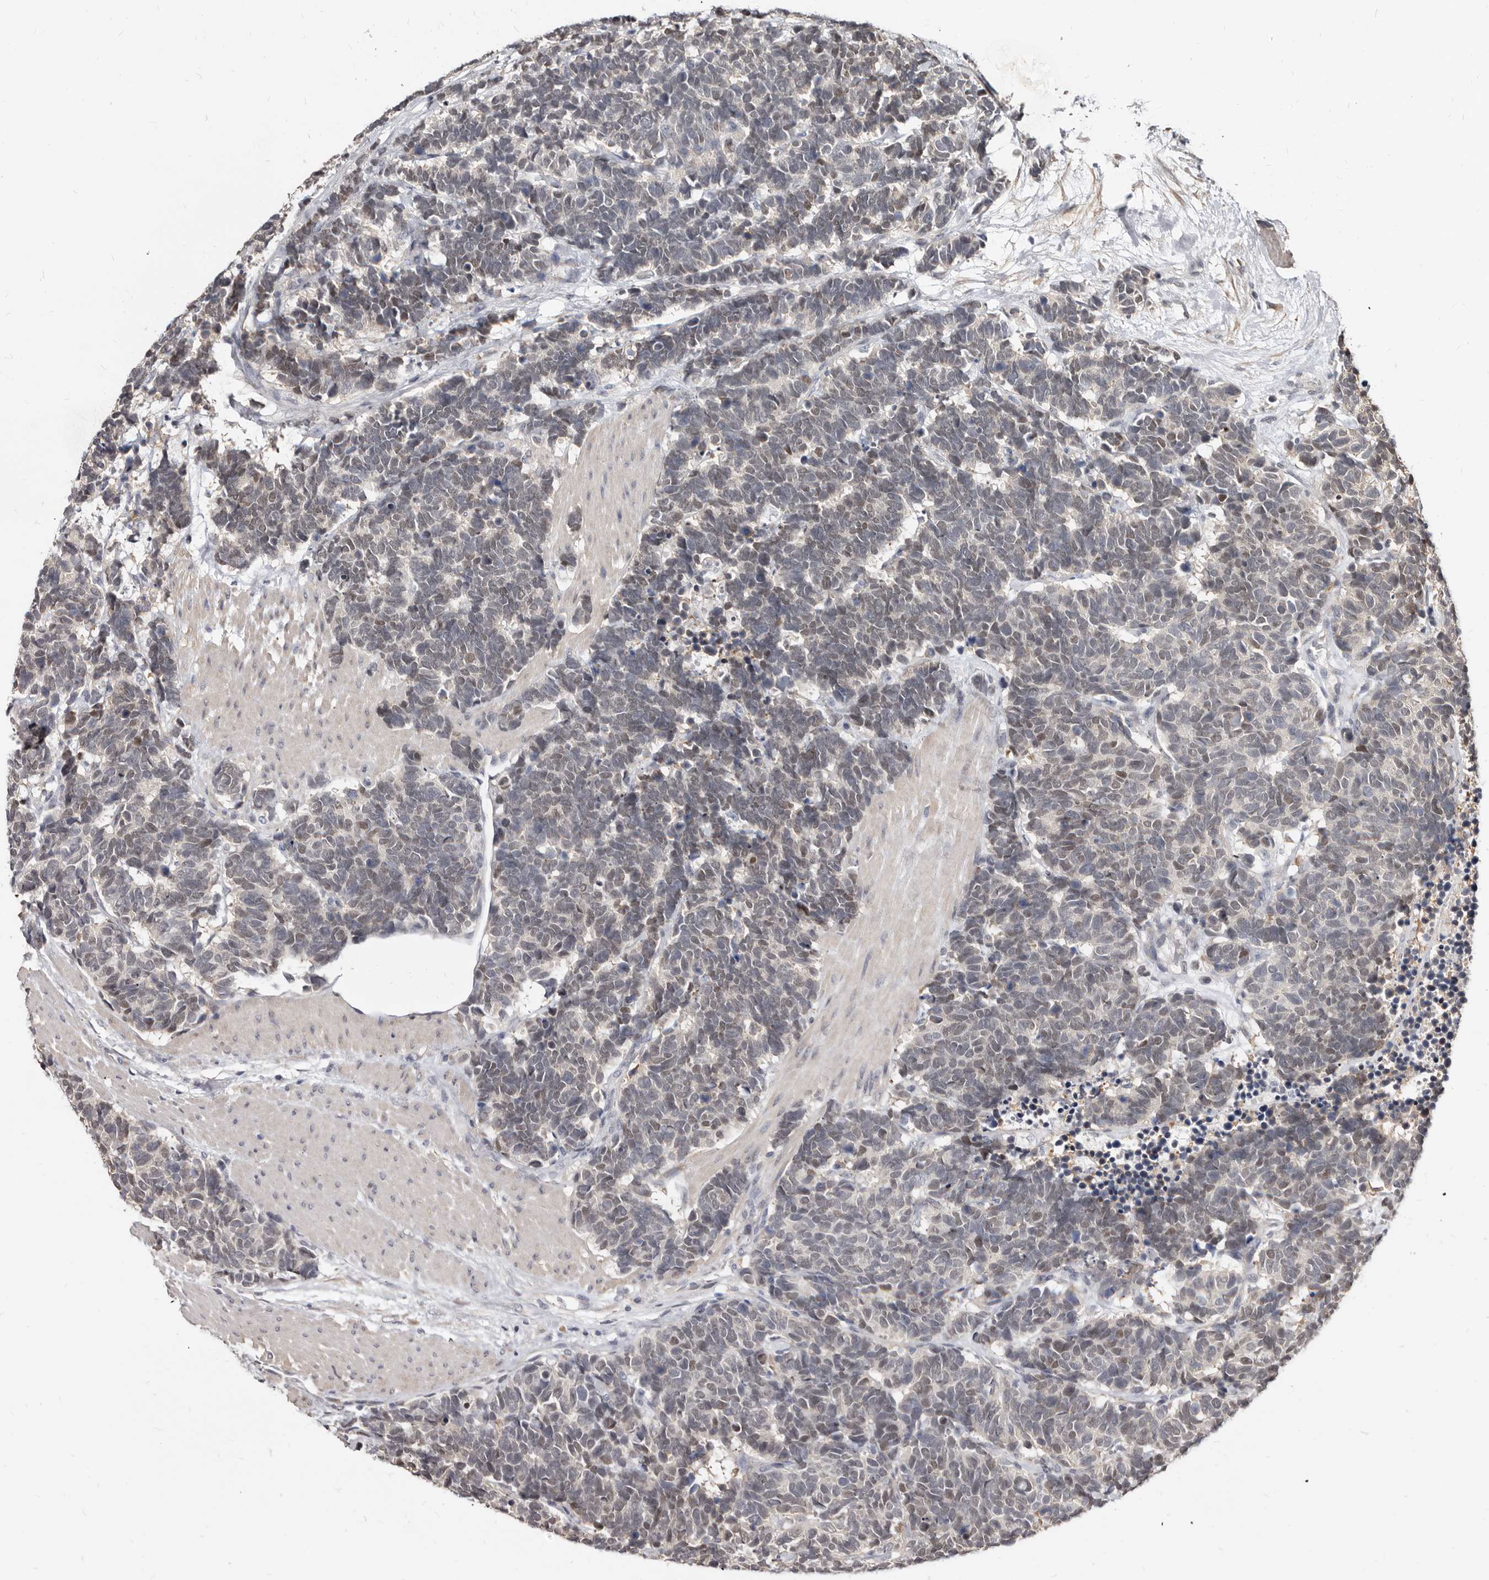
{"staining": {"intensity": "moderate", "quantity": "<25%", "location": "nuclear"}, "tissue": "carcinoid", "cell_type": "Tumor cells", "image_type": "cancer", "snomed": [{"axis": "morphology", "description": "Carcinoma, NOS"}, {"axis": "morphology", "description": "Carcinoid, malignant, NOS"}, {"axis": "topography", "description": "Urinary bladder"}], "caption": "Carcinoid stained with DAB (3,3'-diaminobenzidine) immunohistochemistry (IHC) demonstrates low levels of moderate nuclear positivity in approximately <25% of tumor cells. (Brightfield microscopy of DAB IHC at high magnification).", "gene": "KHDRBS2", "patient": {"sex": "male", "age": 57}}